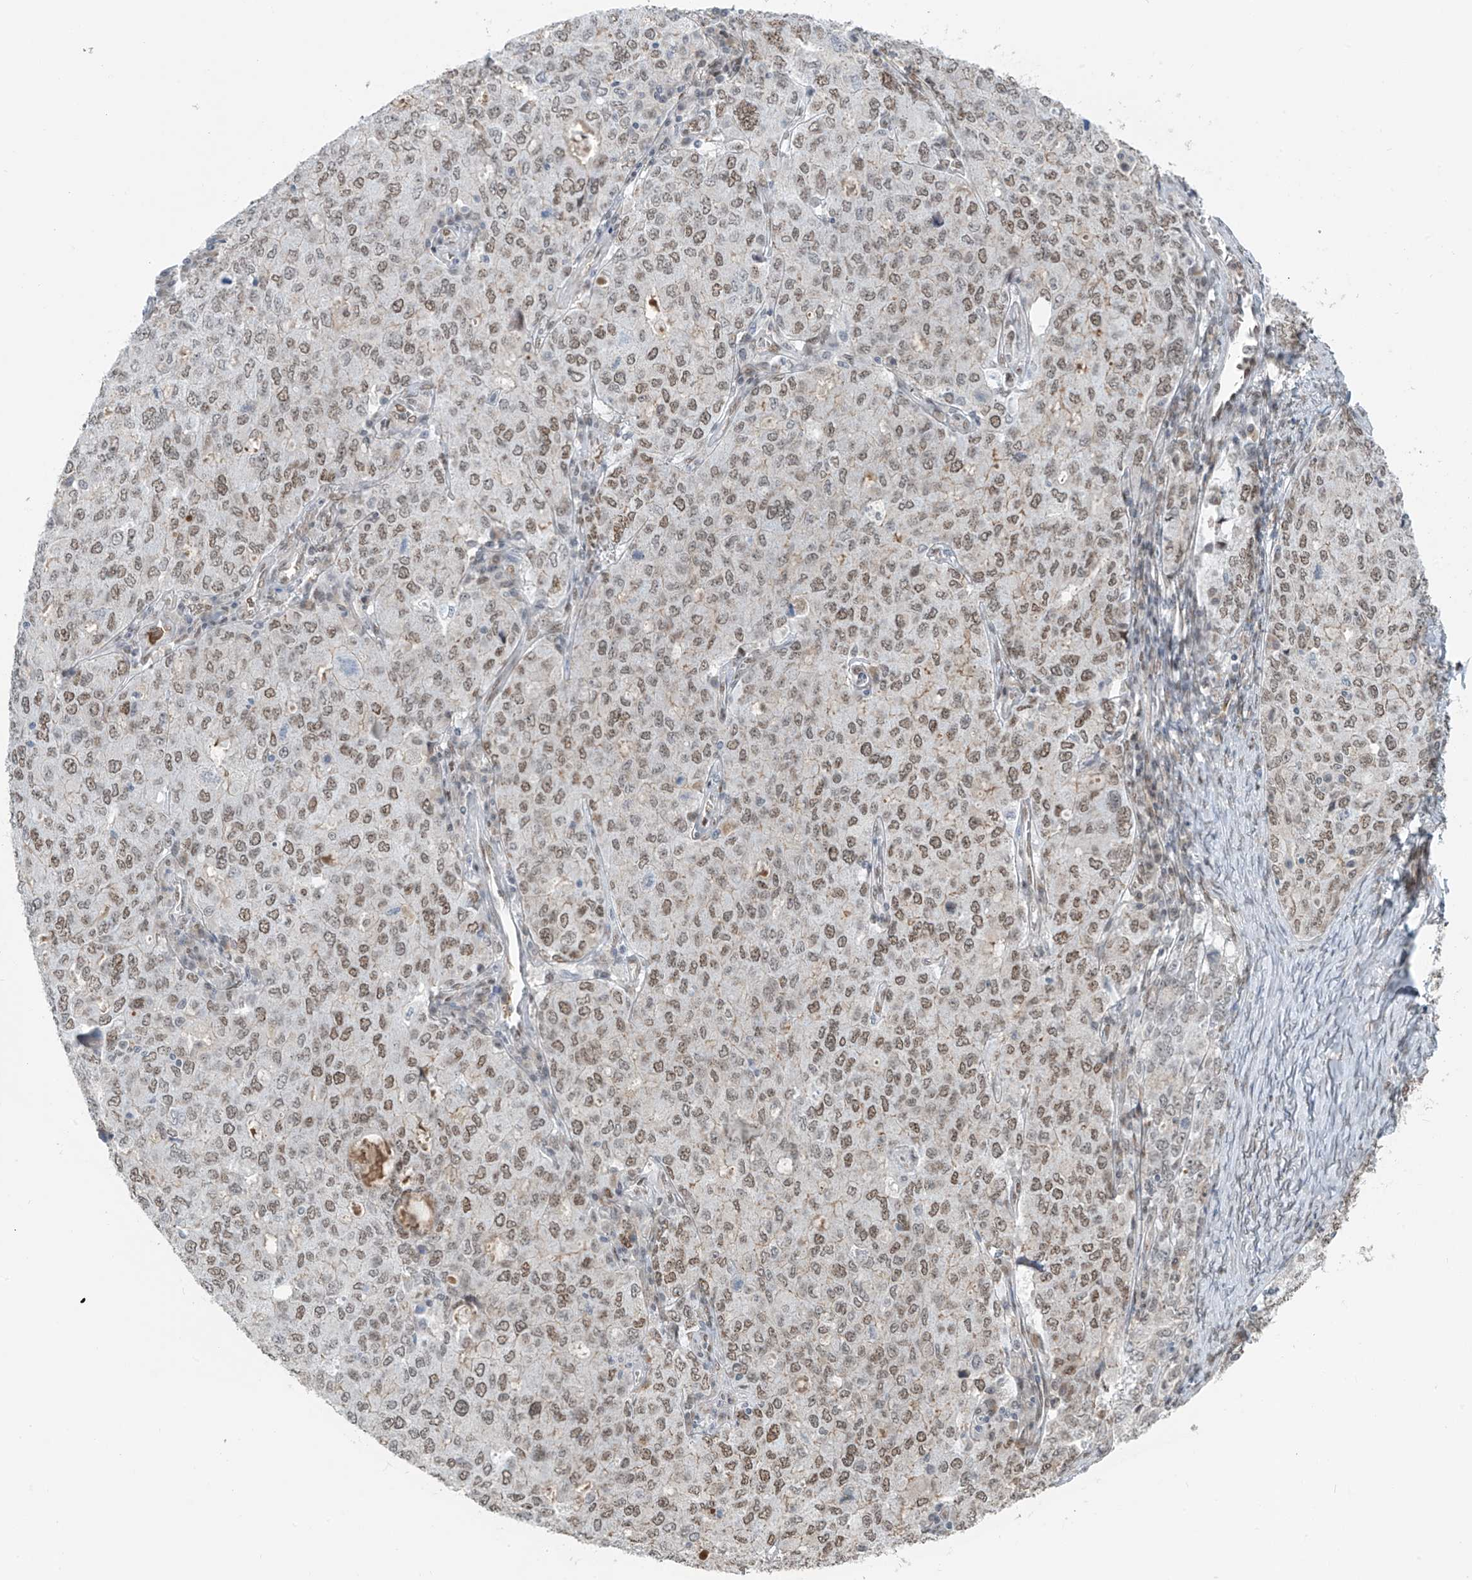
{"staining": {"intensity": "moderate", "quantity": ">75%", "location": "nuclear"}, "tissue": "ovarian cancer", "cell_type": "Tumor cells", "image_type": "cancer", "snomed": [{"axis": "morphology", "description": "Carcinoma, endometroid"}, {"axis": "topography", "description": "Ovary"}], "caption": "Protein staining shows moderate nuclear staining in approximately >75% of tumor cells in ovarian cancer.", "gene": "MCM9", "patient": {"sex": "female", "age": 62}}